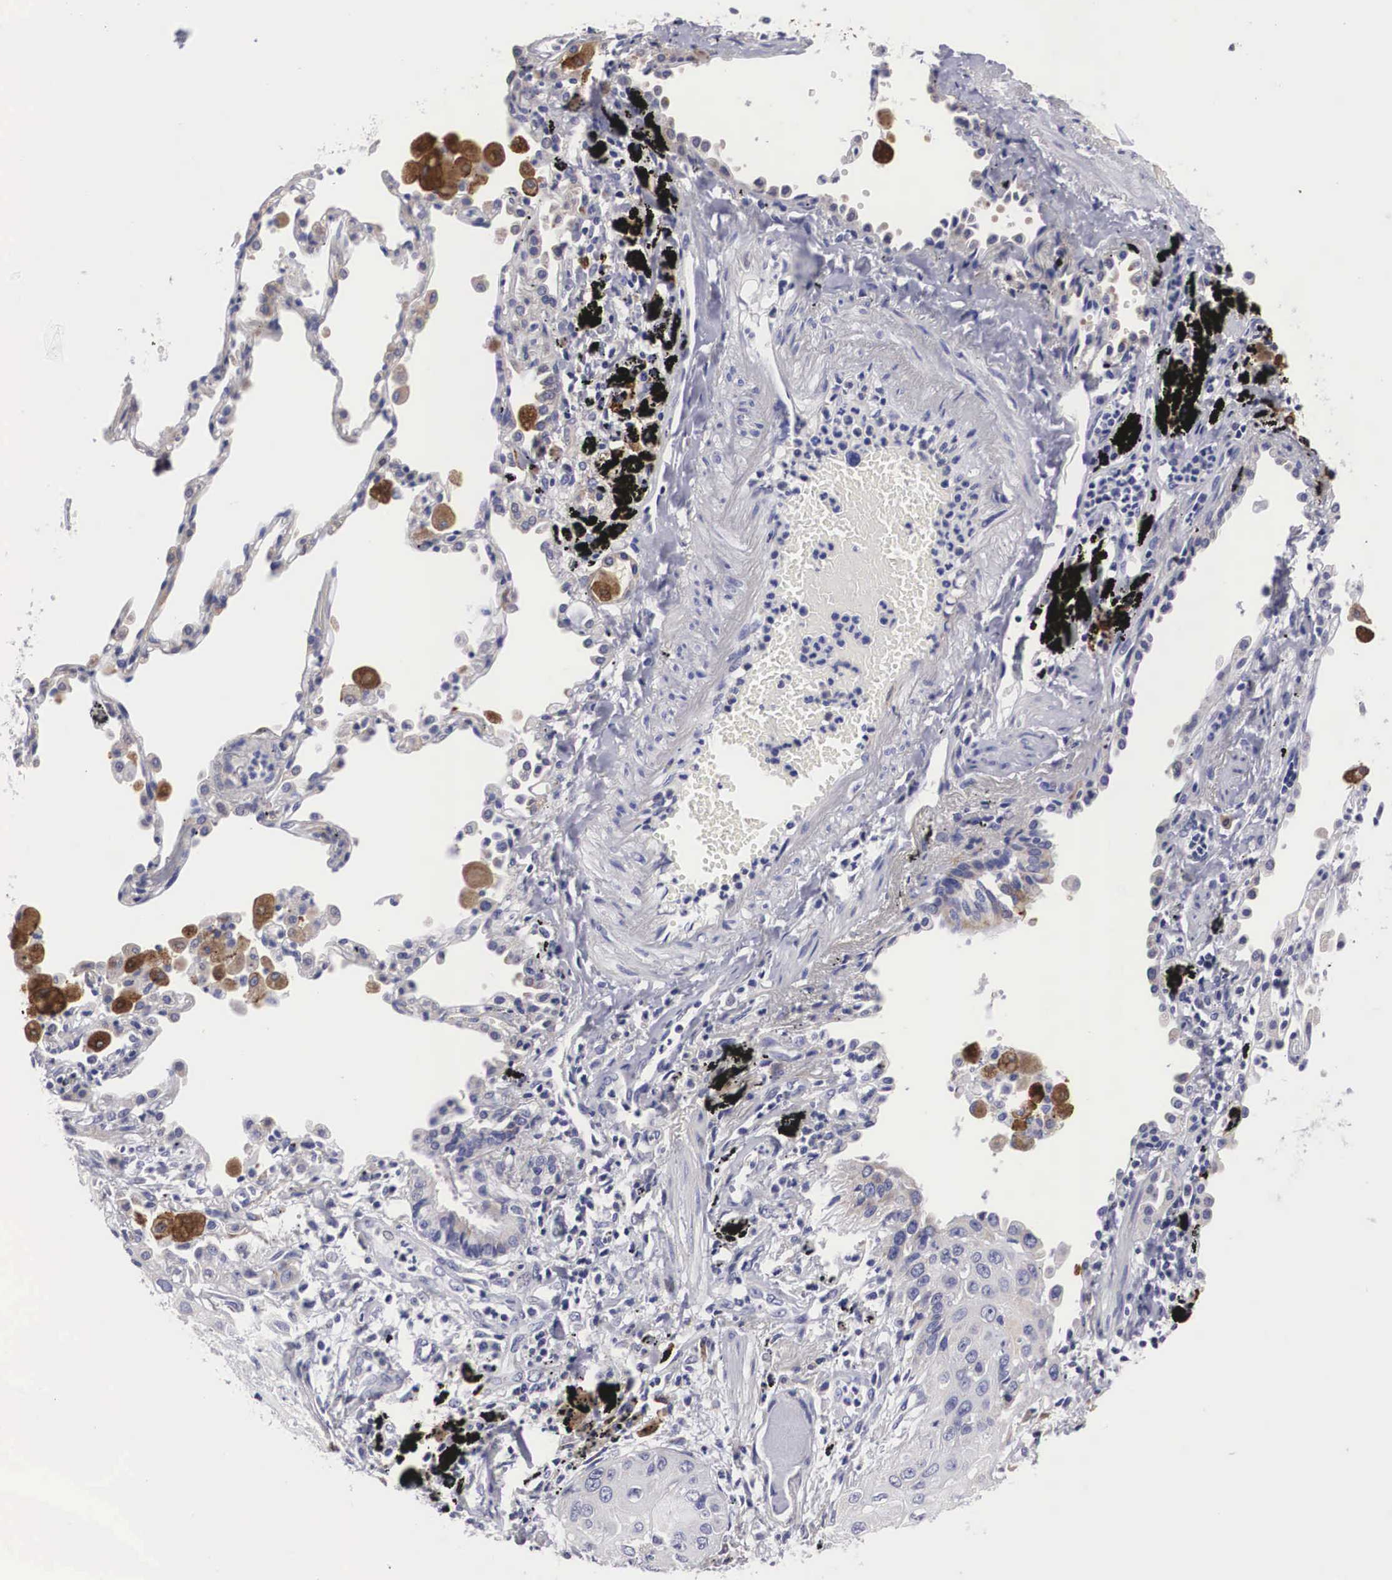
{"staining": {"intensity": "negative", "quantity": "none", "location": "none"}, "tissue": "lung cancer", "cell_type": "Tumor cells", "image_type": "cancer", "snomed": [{"axis": "morphology", "description": "Squamous cell carcinoma, NOS"}, {"axis": "topography", "description": "Lung"}], "caption": "DAB (3,3'-diaminobenzidine) immunohistochemical staining of lung cancer (squamous cell carcinoma) demonstrates no significant positivity in tumor cells.", "gene": "ARMCX3", "patient": {"sex": "male", "age": 71}}